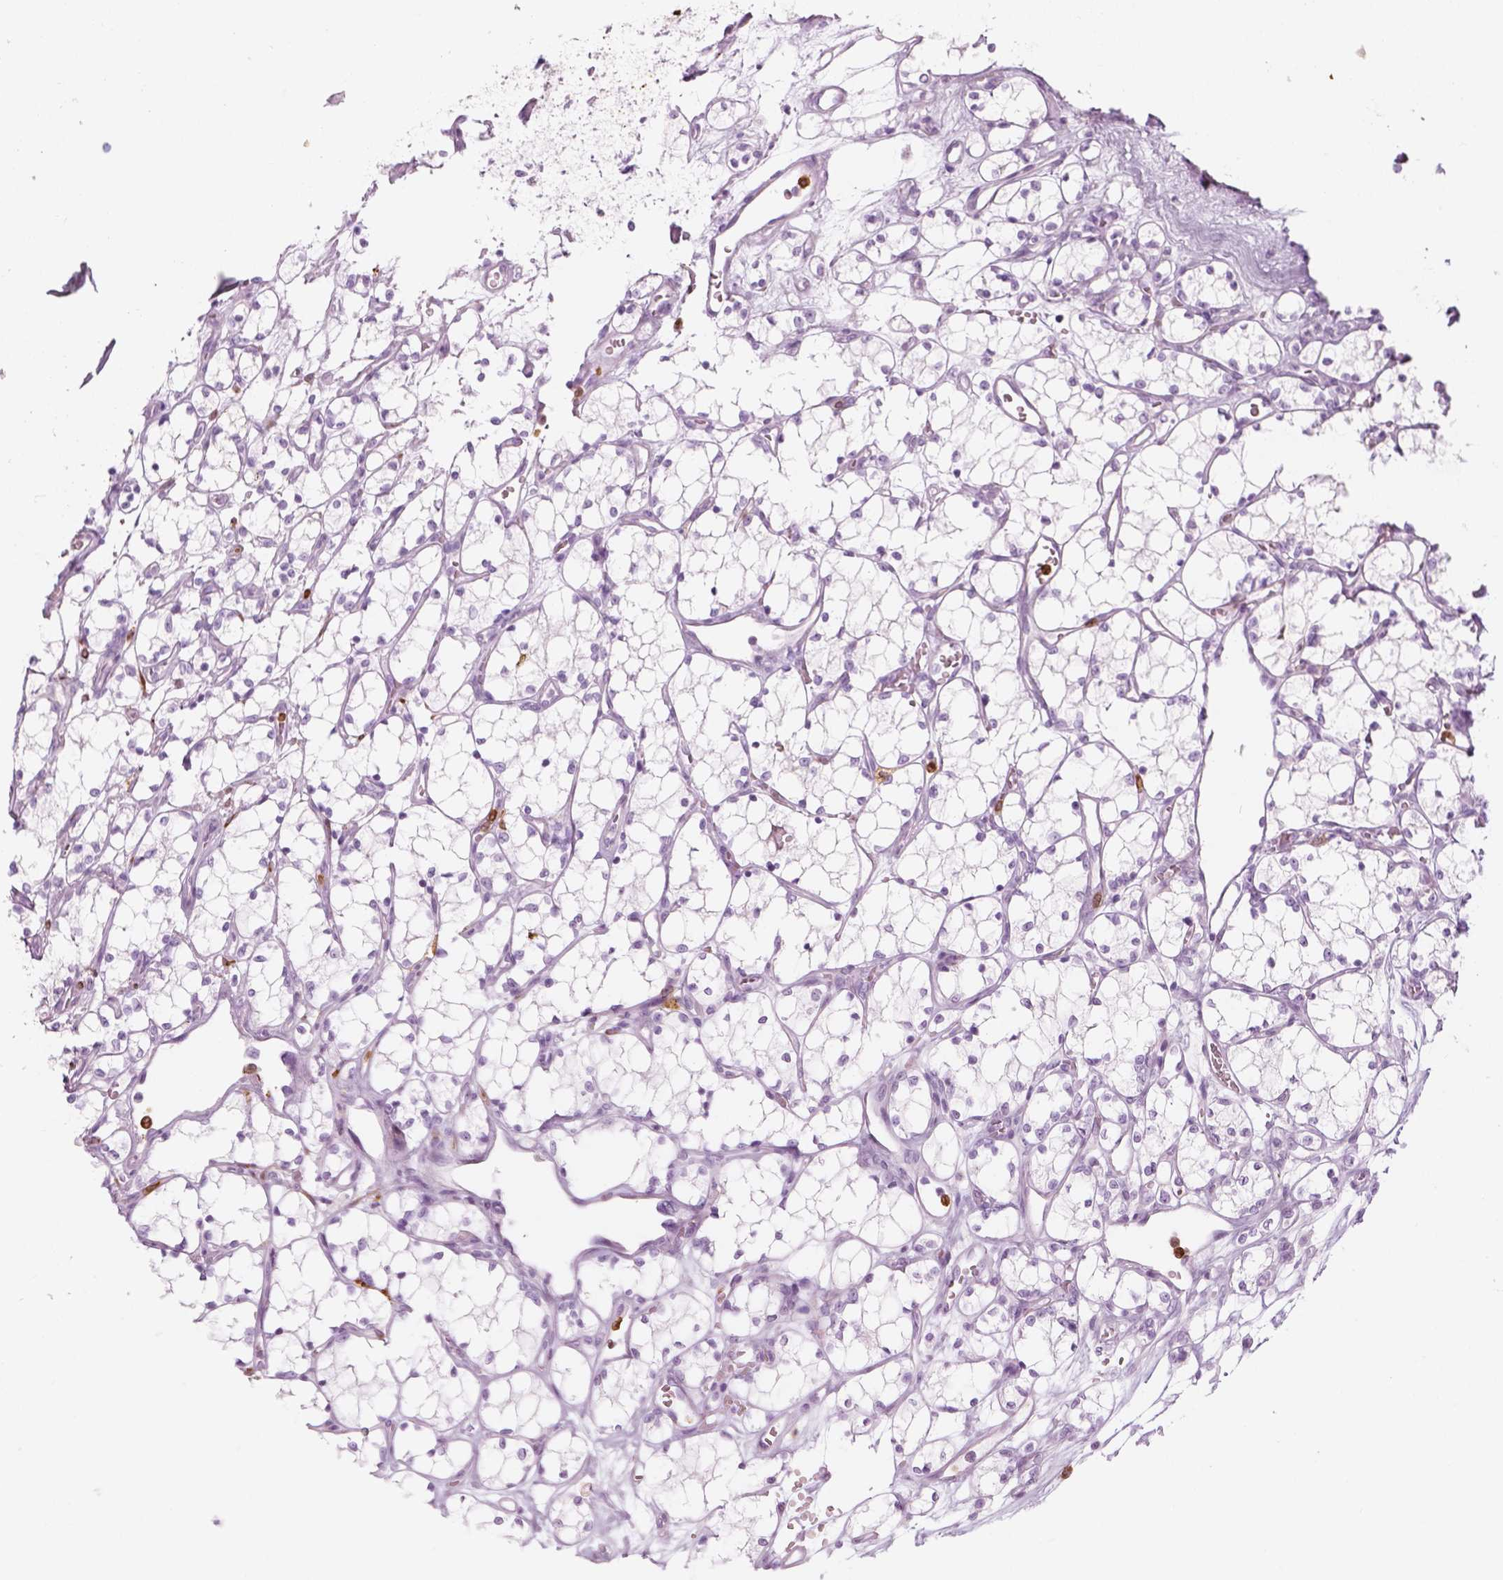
{"staining": {"intensity": "negative", "quantity": "none", "location": "none"}, "tissue": "renal cancer", "cell_type": "Tumor cells", "image_type": "cancer", "snomed": [{"axis": "morphology", "description": "Adenocarcinoma, NOS"}, {"axis": "topography", "description": "Kidney"}], "caption": "Tumor cells show no significant staining in adenocarcinoma (renal).", "gene": "CES1", "patient": {"sex": "female", "age": 69}}